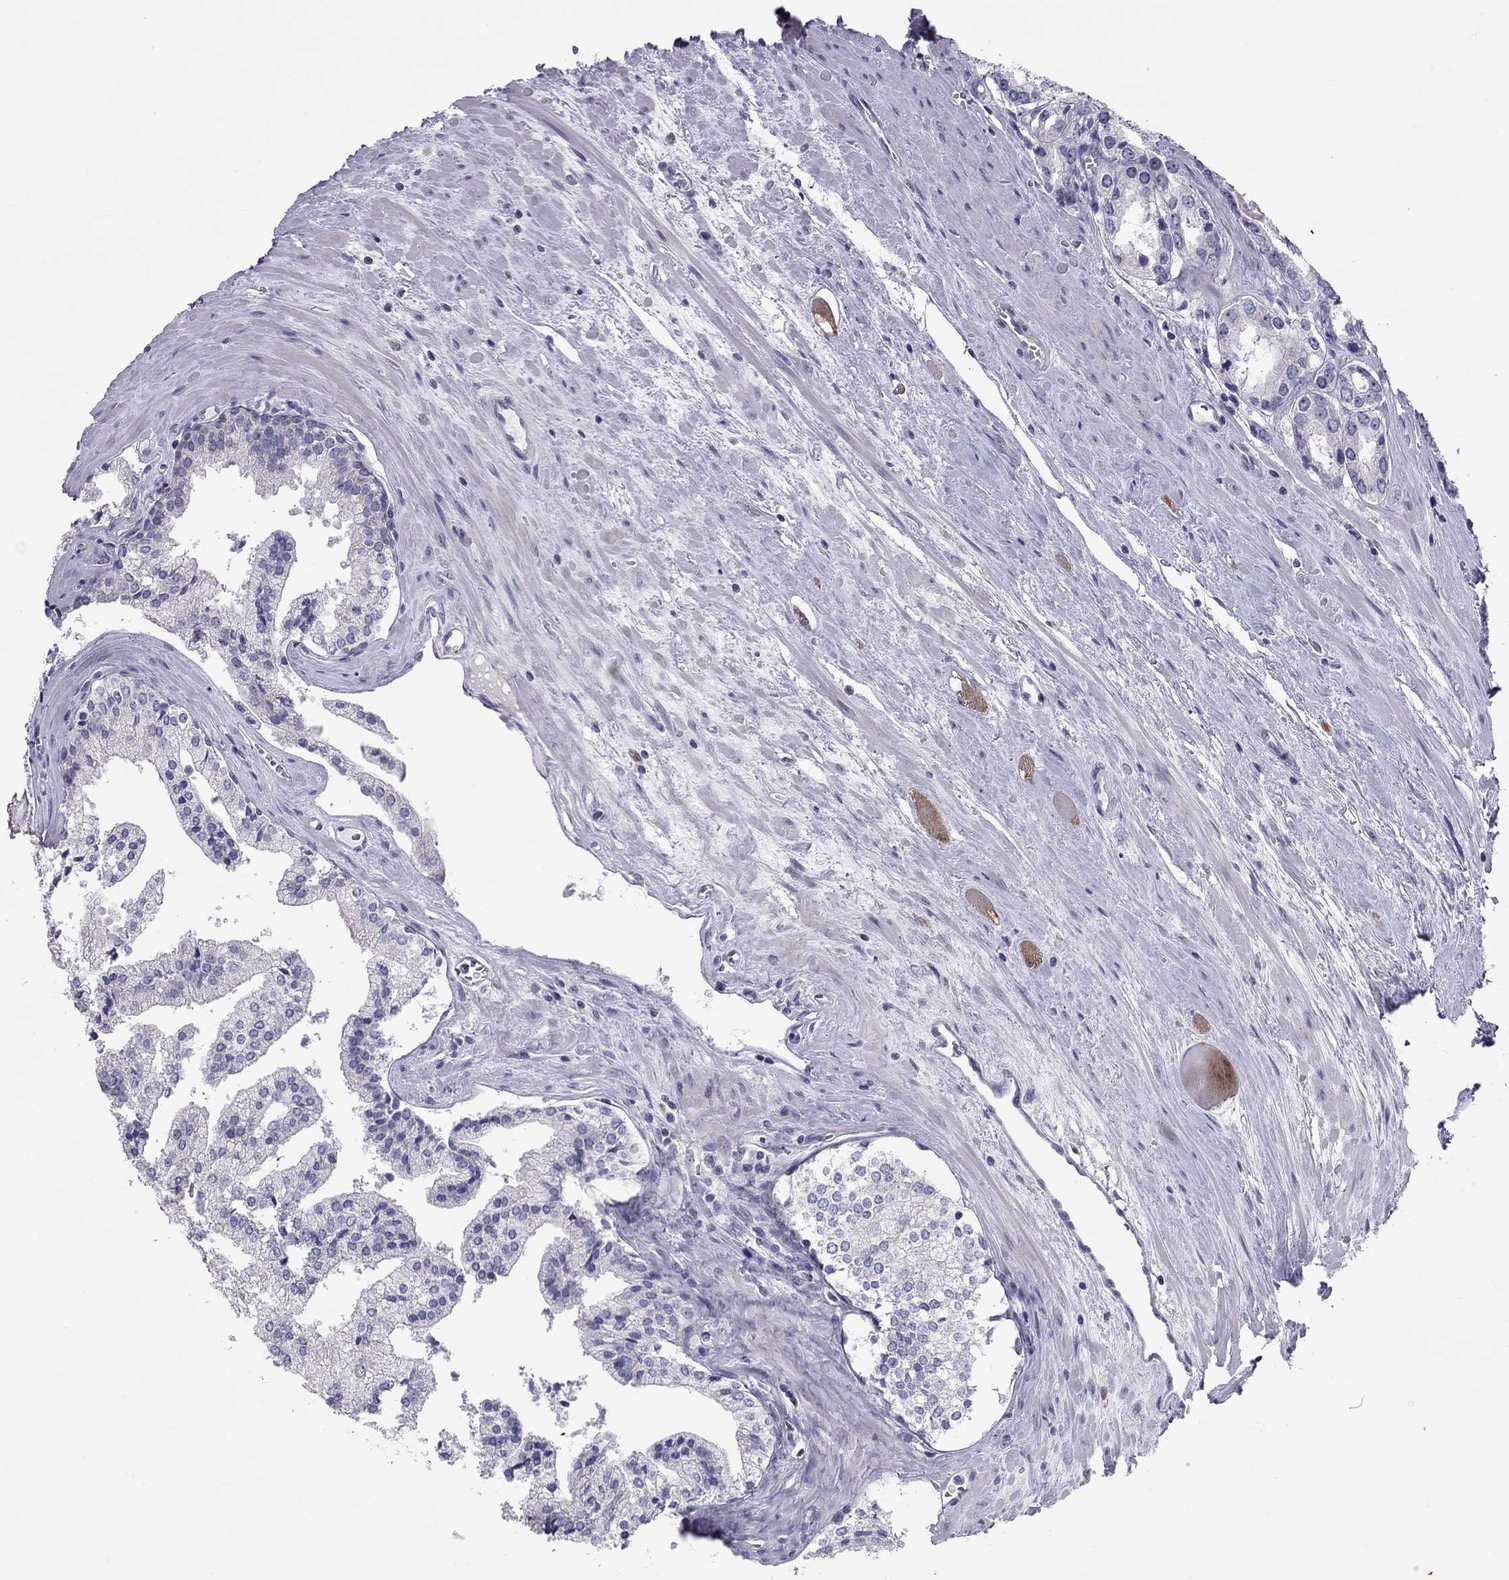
{"staining": {"intensity": "negative", "quantity": "none", "location": "none"}, "tissue": "prostate cancer", "cell_type": "Tumor cells", "image_type": "cancer", "snomed": [{"axis": "morphology", "description": "Adenocarcinoma, NOS"}, {"axis": "topography", "description": "Prostate"}], "caption": "Tumor cells show no significant staining in prostate cancer.", "gene": "PPP1R3A", "patient": {"sex": "male", "age": 72}}